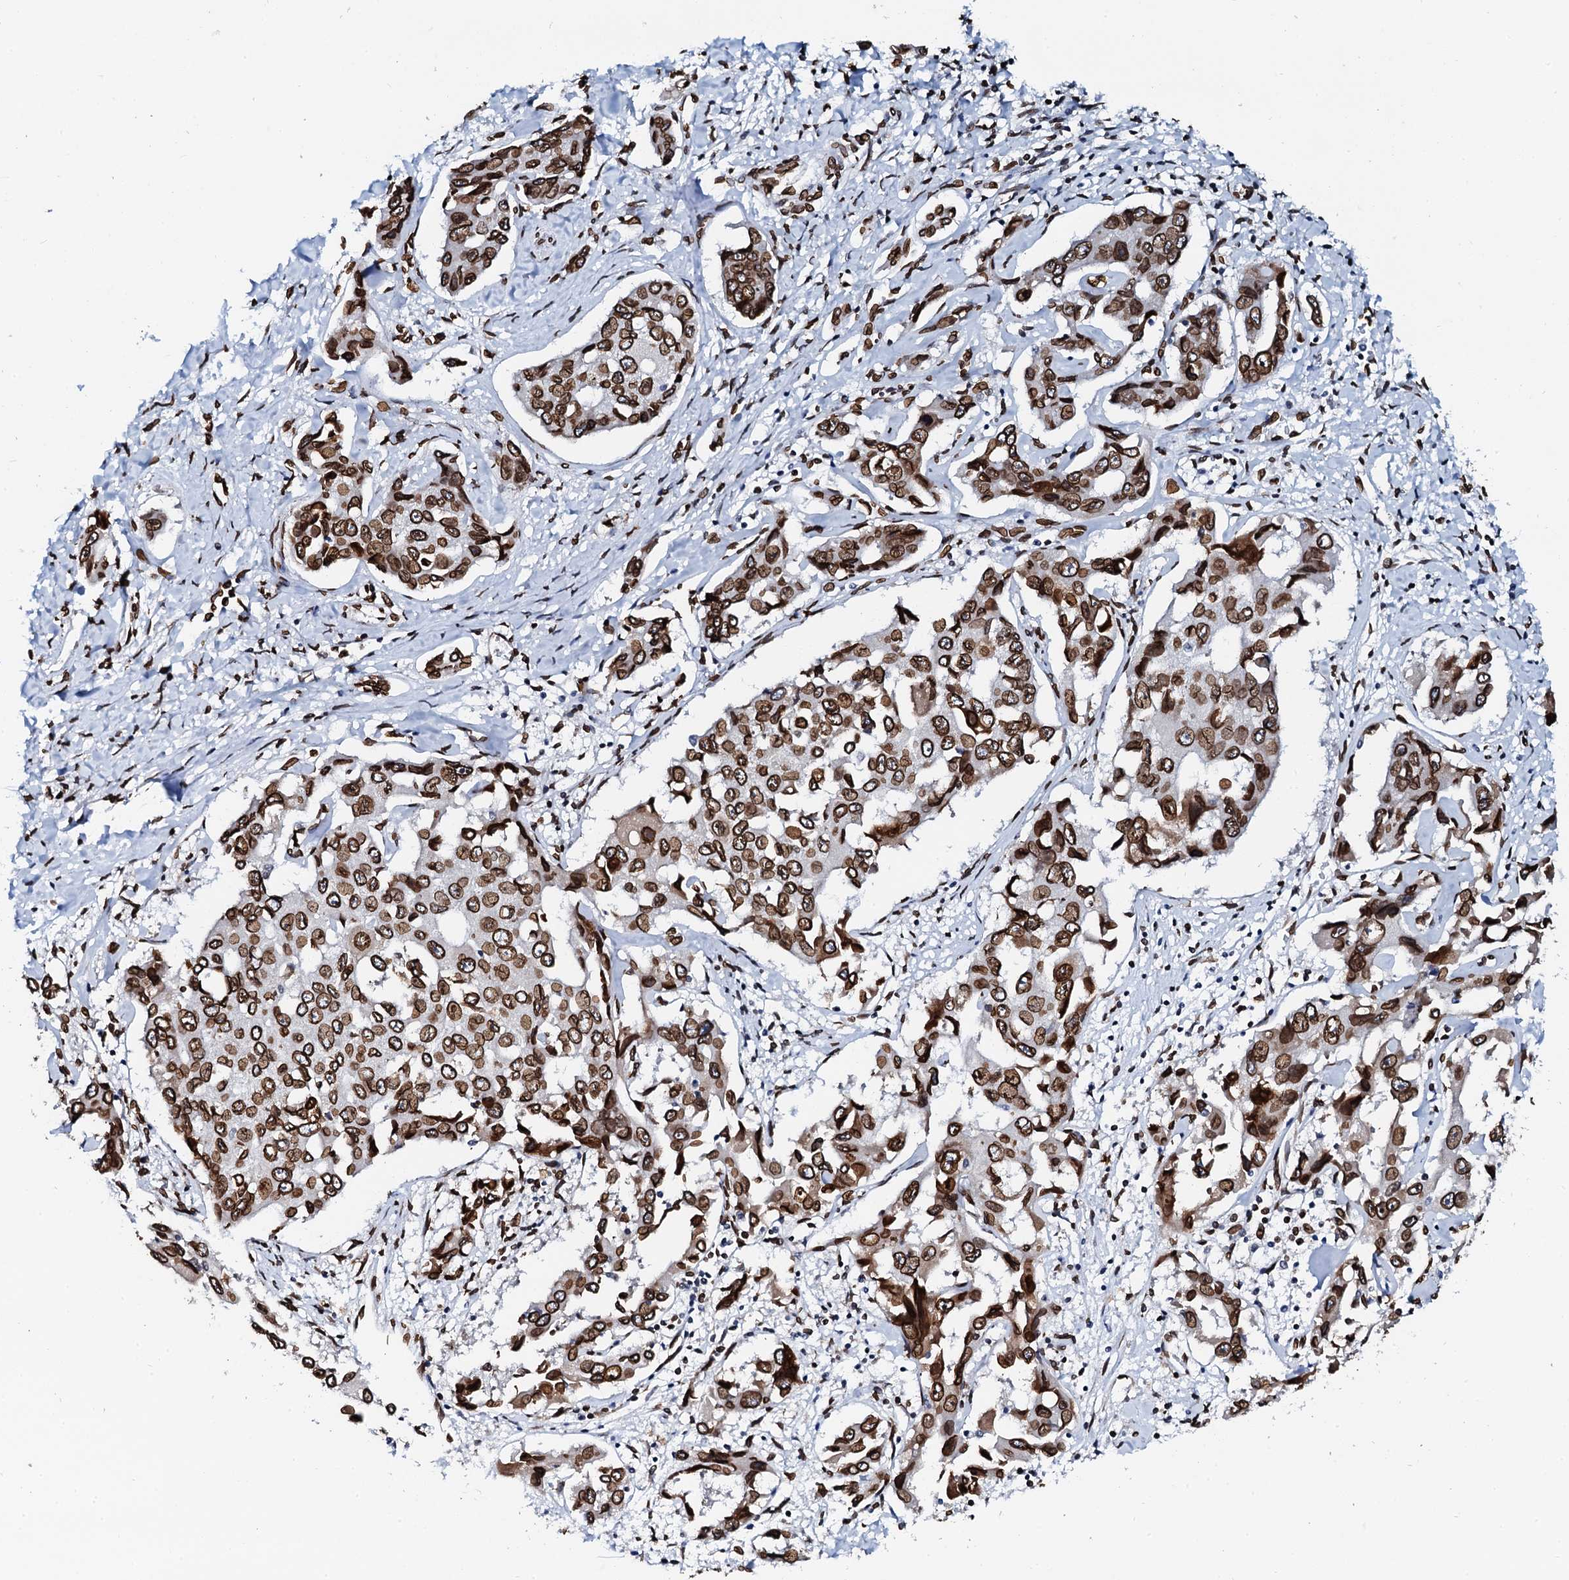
{"staining": {"intensity": "strong", "quantity": ">75%", "location": "nuclear"}, "tissue": "liver cancer", "cell_type": "Tumor cells", "image_type": "cancer", "snomed": [{"axis": "morphology", "description": "Cholangiocarcinoma"}, {"axis": "topography", "description": "Liver"}], "caption": "This is a histology image of immunohistochemistry staining of liver cancer (cholangiocarcinoma), which shows strong expression in the nuclear of tumor cells.", "gene": "KATNAL2", "patient": {"sex": "male", "age": 59}}